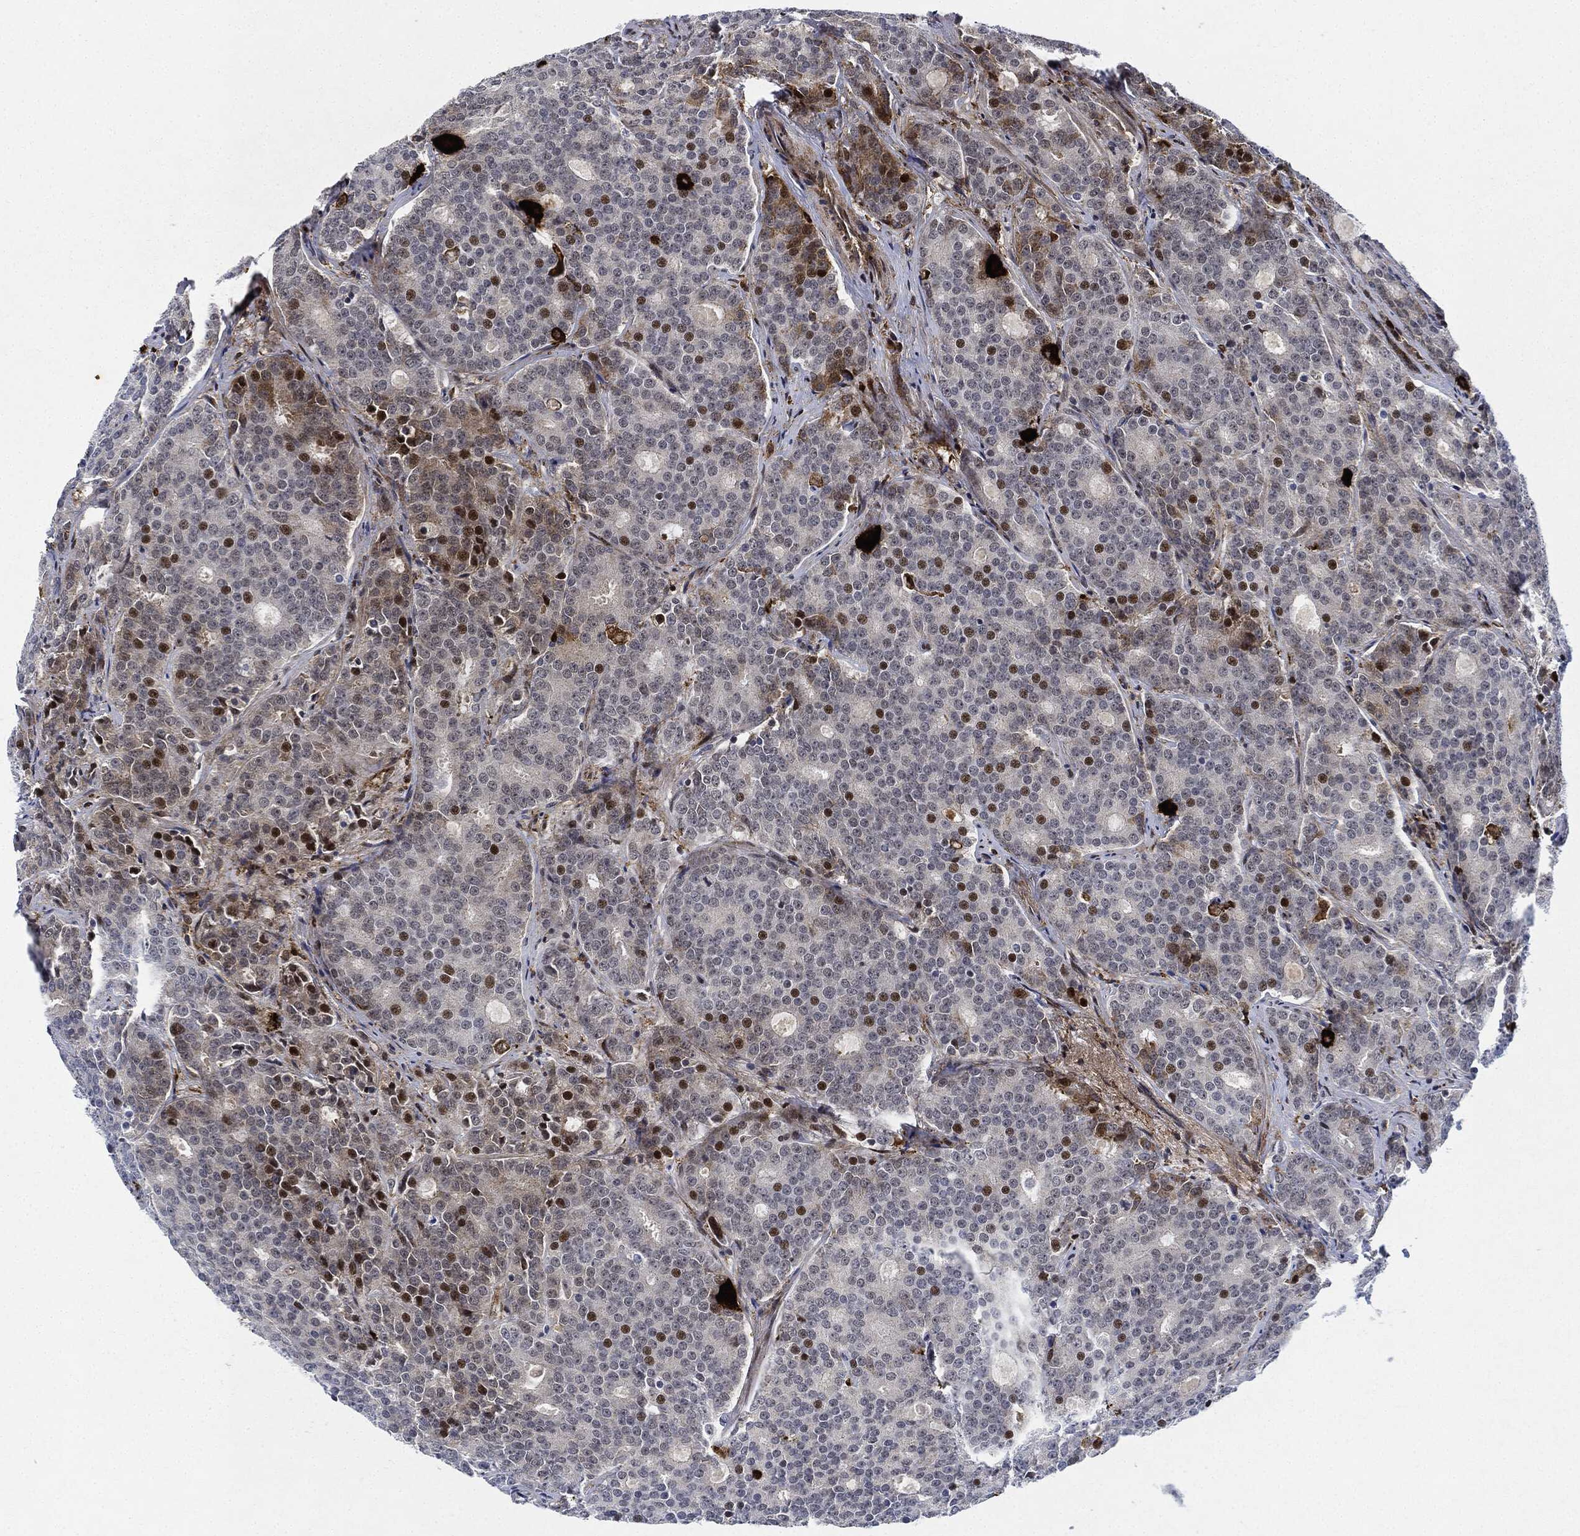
{"staining": {"intensity": "strong", "quantity": "<25%", "location": "nuclear"}, "tissue": "prostate cancer", "cell_type": "Tumor cells", "image_type": "cancer", "snomed": [{"axis": "morphology", "description": "Adenocarcinoma, NOS"}, {"axis": "topography", "description": "Prostate"}], "caption": "Immunohistochemistry (IHC) image of human adenocarcinoma (prostate) stained for a protein (brown), which demonstrates medium levels of strong nuclear positivity in approximately <25% of tumor cells.", "gene": "NANOS3", "patient": {"sex": "male", "age": 71}}